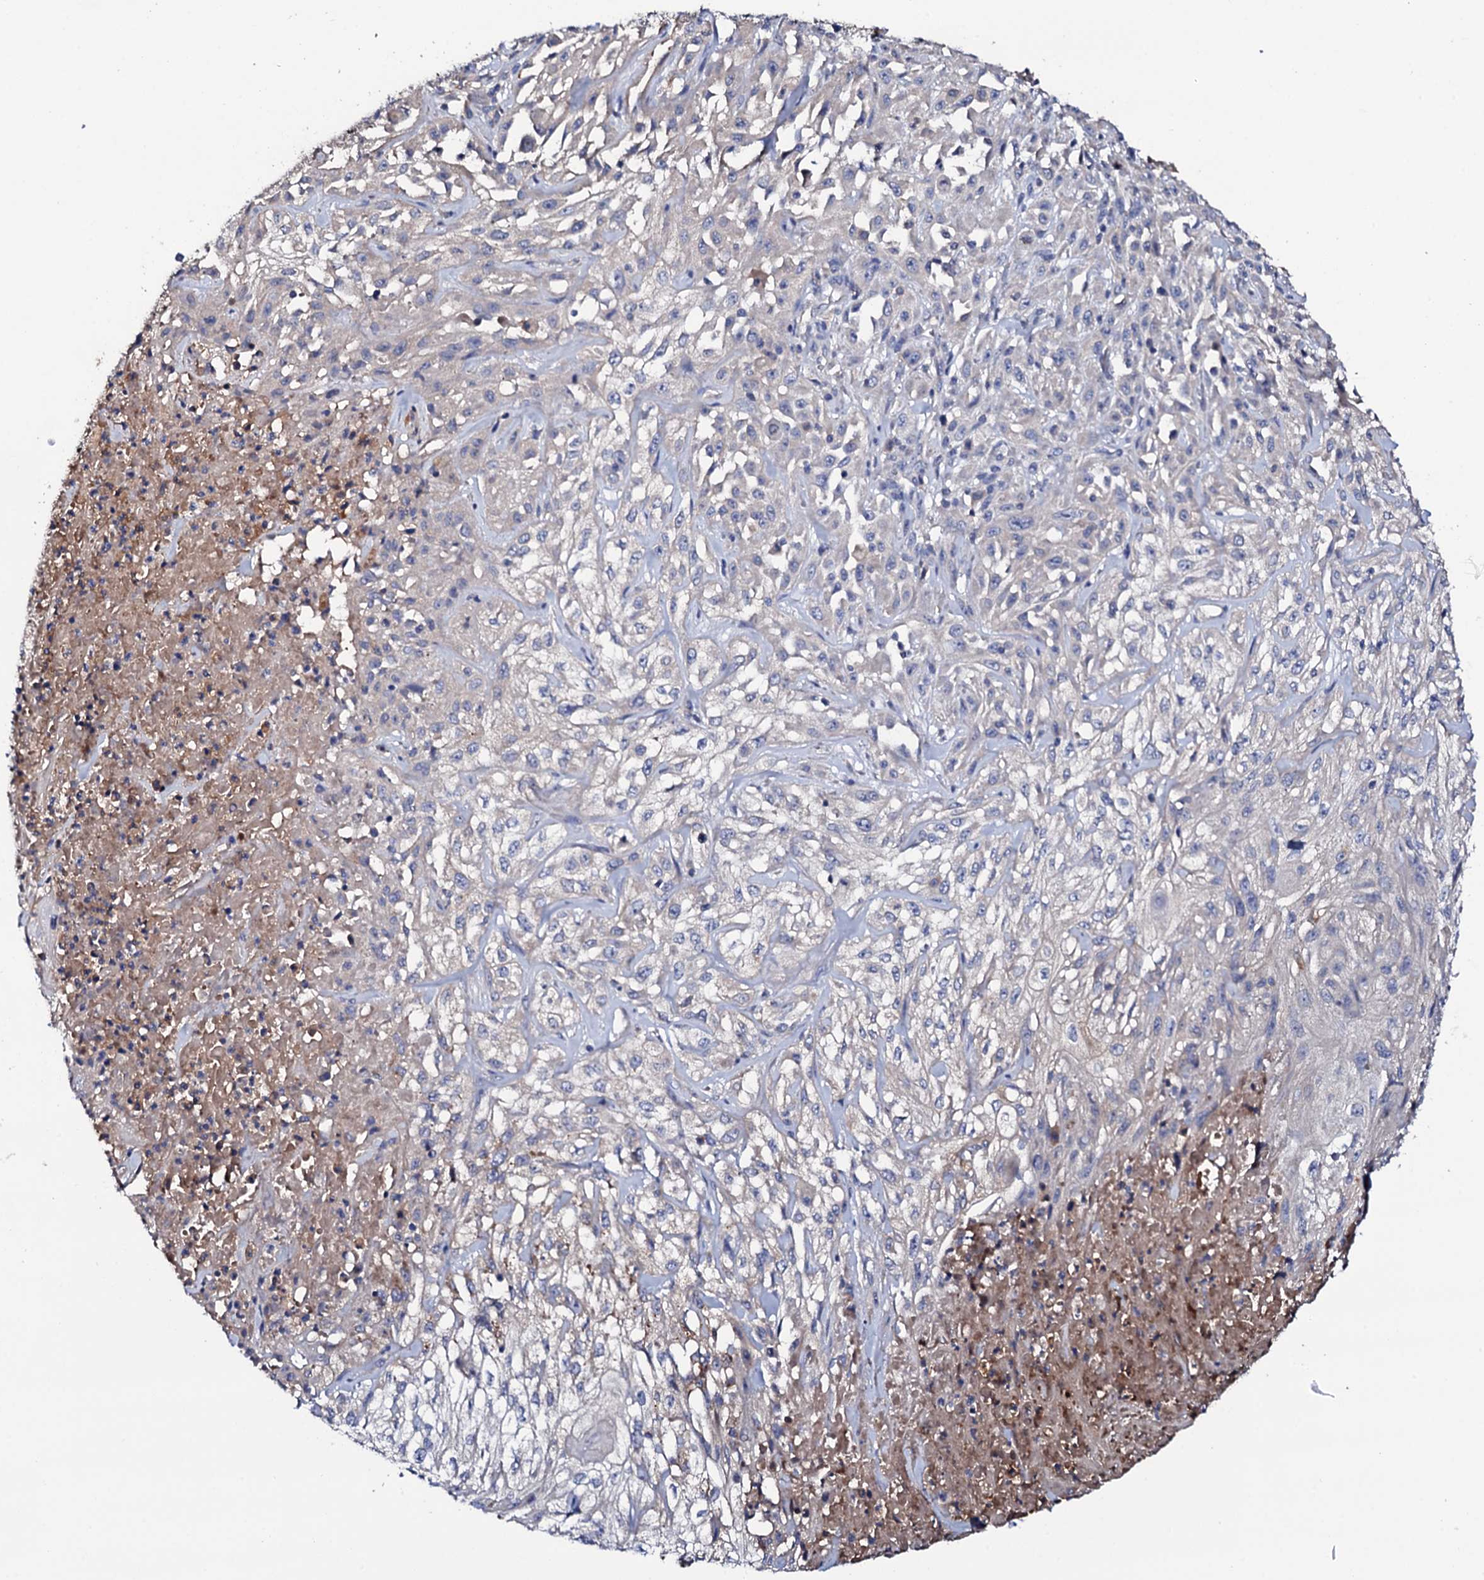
{"staining": {"intensity": "negative", "quantity": "none", "location": "none"}, "tissue": "skin cancer", "cell_type": "Tumor cells", "image_type": "cancer", "snomed": [{"axis": "morphology", "description": "Squamous cell carcinoma, NOS"}, {"axis": "morphology", "description": "Squamous cell carcinoma, metastatic, NOS"}, {"axis": "topography", "description": "Skin"}, {"axis": "topography", "description": "Lymph node"}], "caption": "This is an immunohistochemistry (IHC) photomicrograph of skin cancer. There is no expression in tumor cells.", "gene": "TCAF2", "patient": {"sex": "male", "age": 75}}